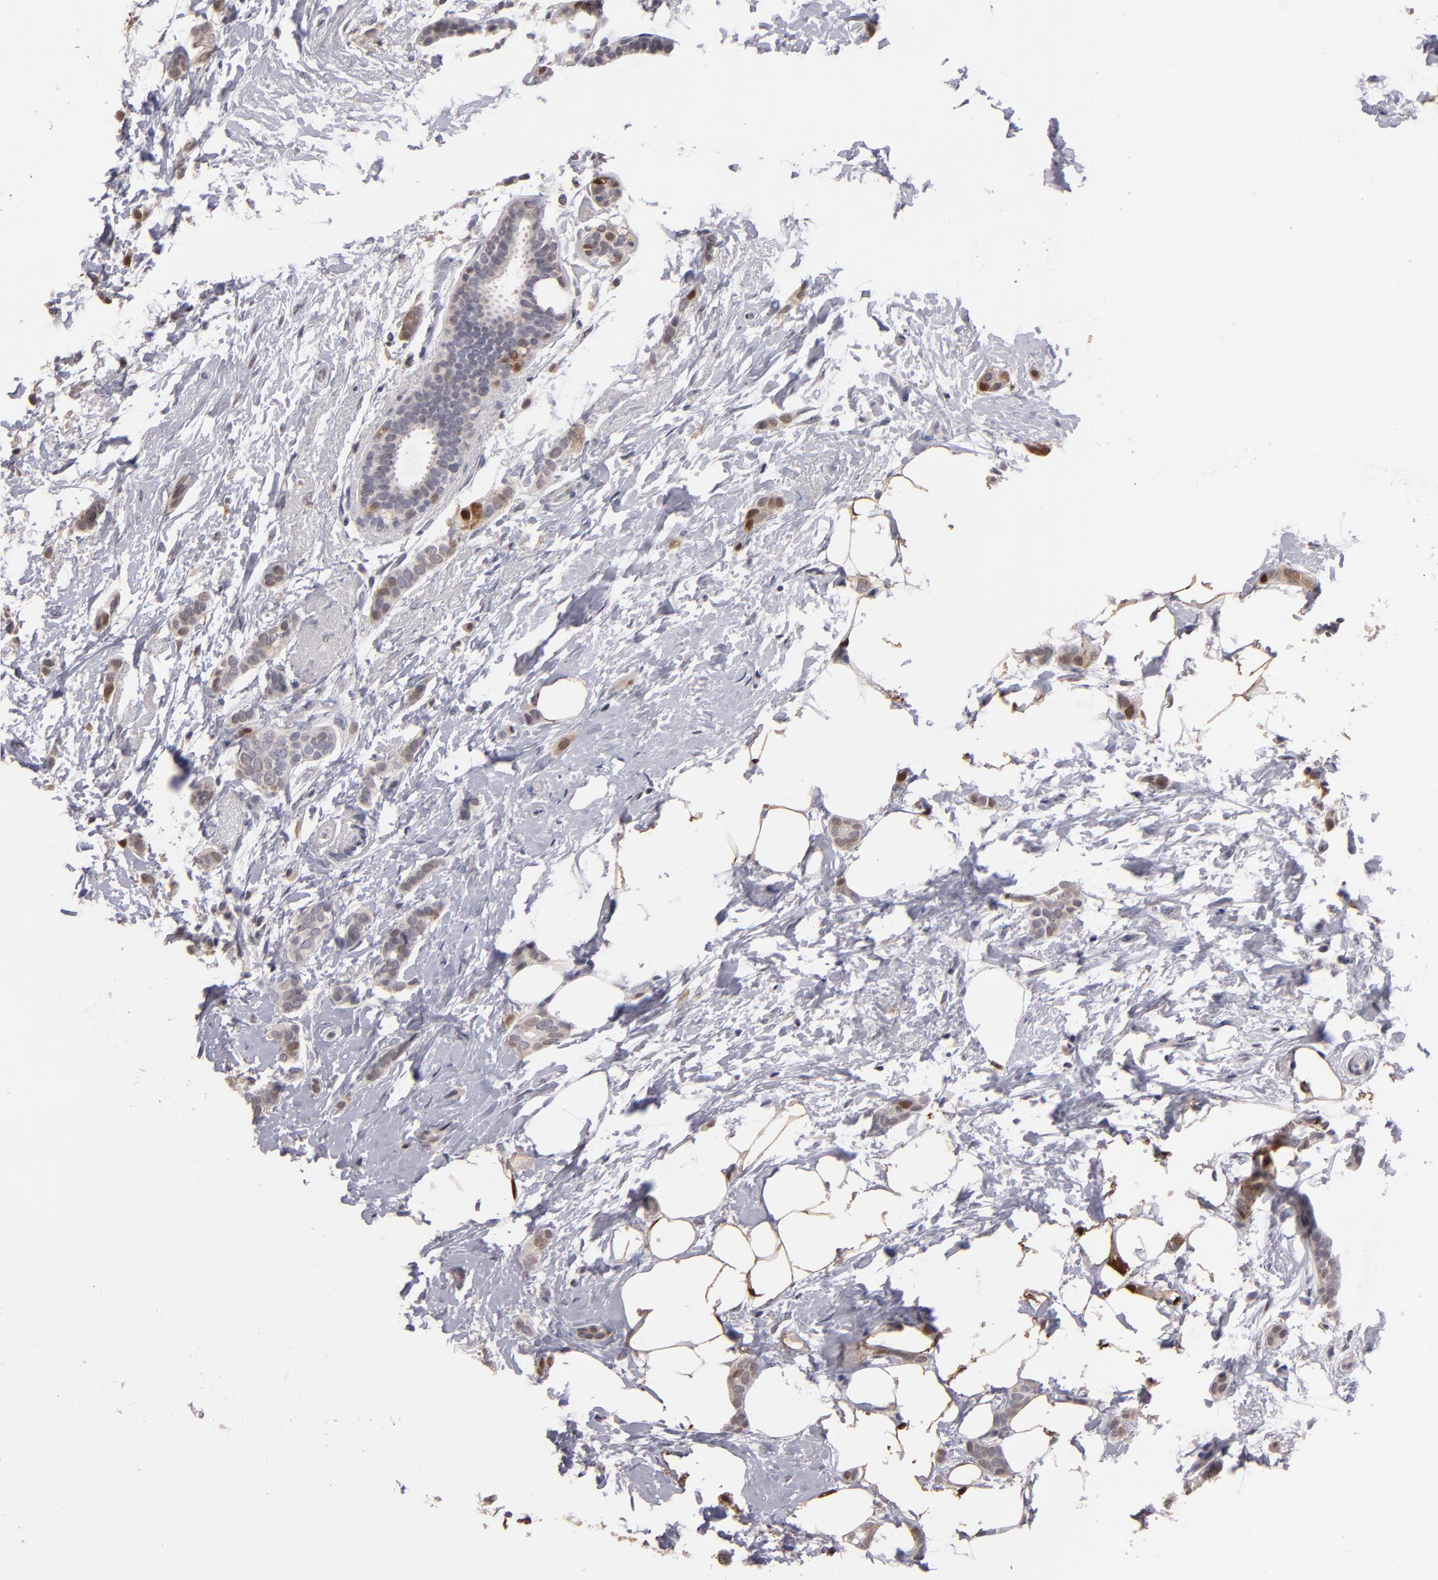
{"staining": {"intensity": "strong", "quantity": ">75%", "location": "cytoplasmic/membranous,nuclear"}, "tissue": "breast cancer", "cell_type": "Tumor cells", "image_type": "cancer", "snomed": [{"axis": "morphology", "description": "Duct carcinoma"}, {"axis": "topography", "description": "Breast"}], "caption": "Tumor cells reveal high levels of strong cytoplasmic/membranous and nuclear positivity in approximately >75% of cells in human intraductal carcinoma (breast). (IHC, brightfield microscopy, high magnification).", "gene": "S100A1", "patient": {"sex": "female", "age": 54}}